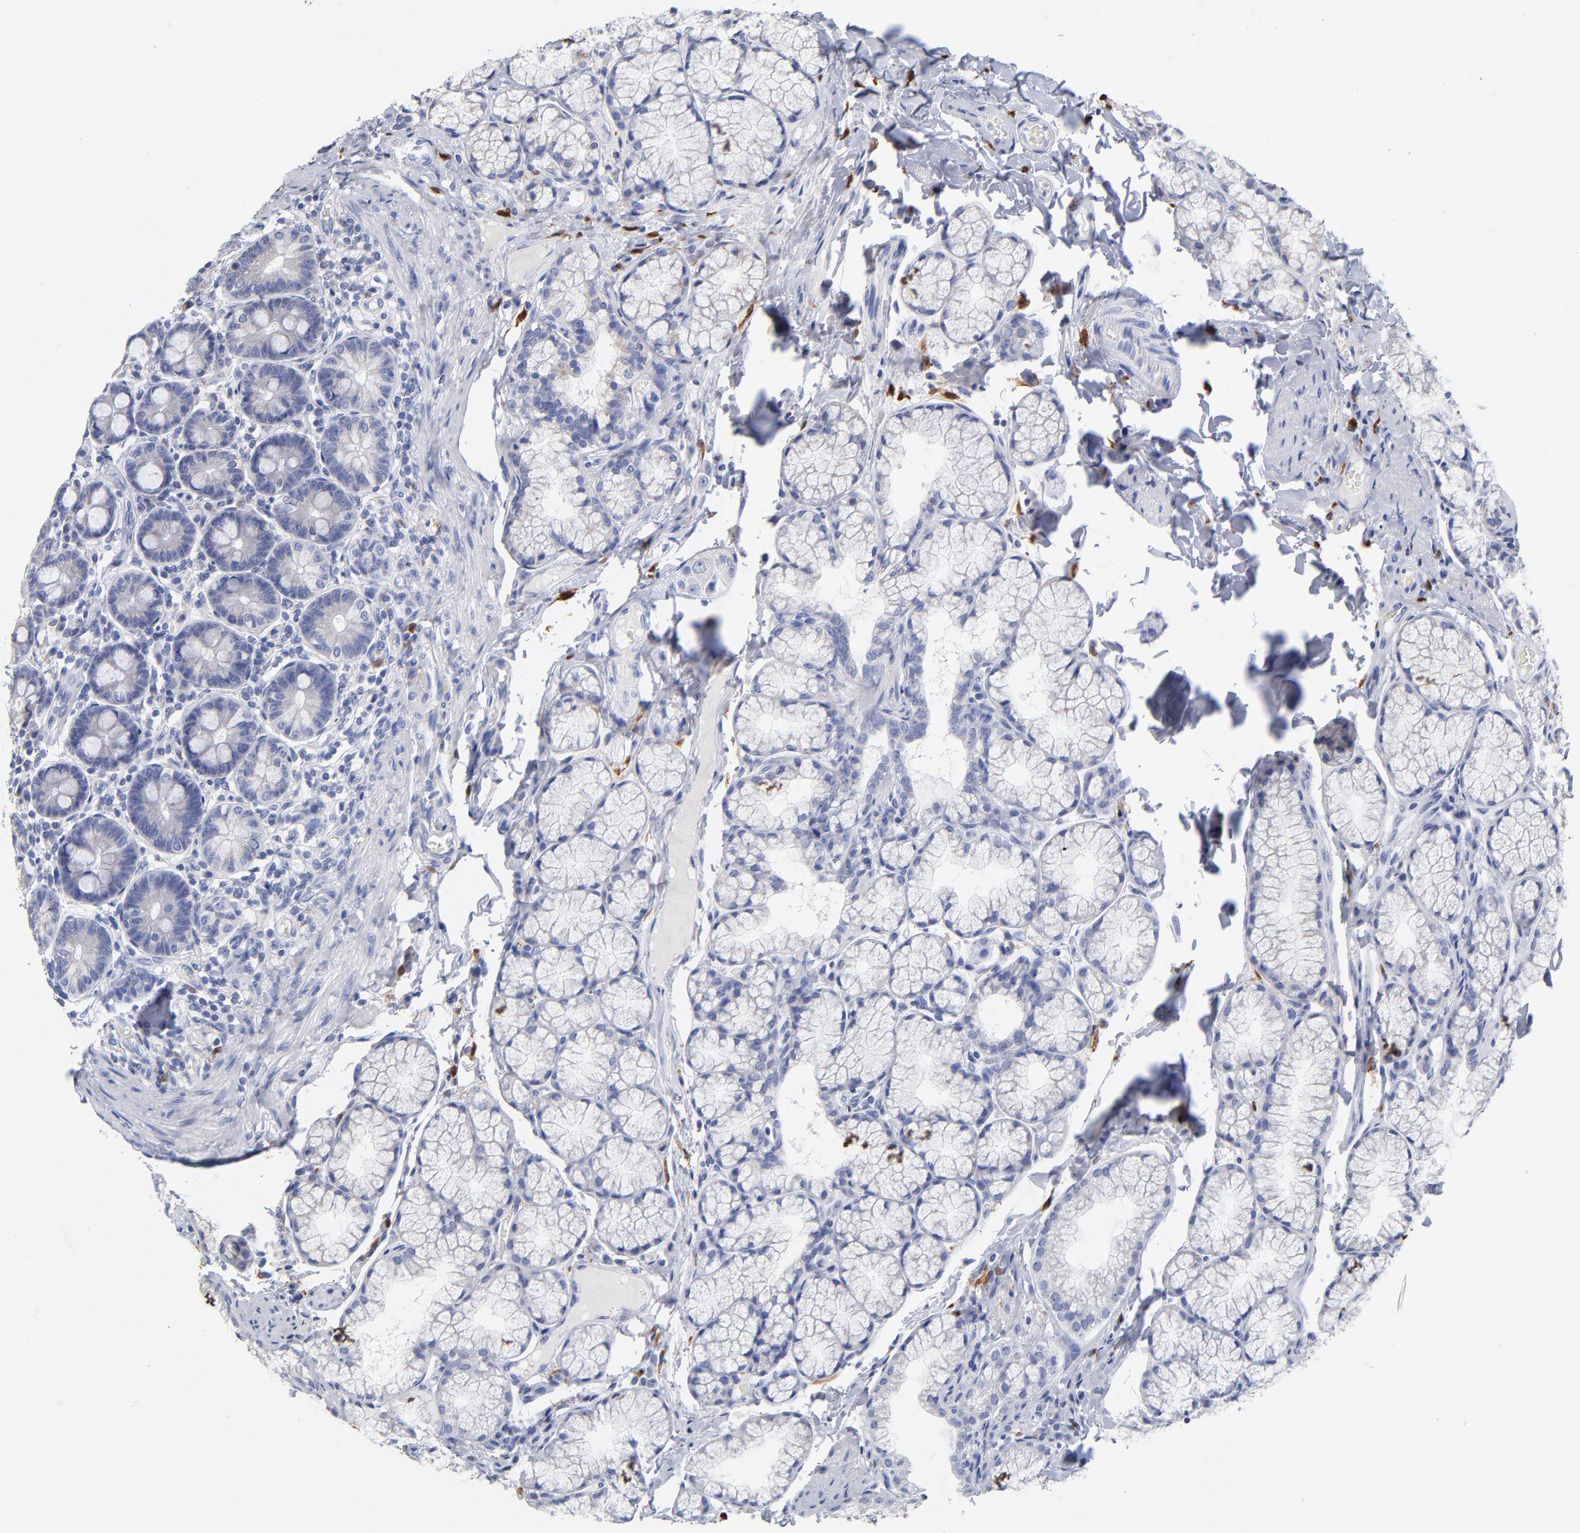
{"staining": {"intensity": "negative", "quantity": "none", "location": "none"}, "tissue": "duodenum", "cell_type": "Glandular cells", "image_type": "normal", "snomed": [{"axis": "morphology", "description": "Normal tissue, NOS"}, {"axis": "topography", "description": "Duodenum"}], "caption": "This is a micrograph of IHC staining of unremarkable duodenum, which shows no staining in glandular cells.", "gene": "PTP4A1", "patient": {"sex": "male", "age": 50}}